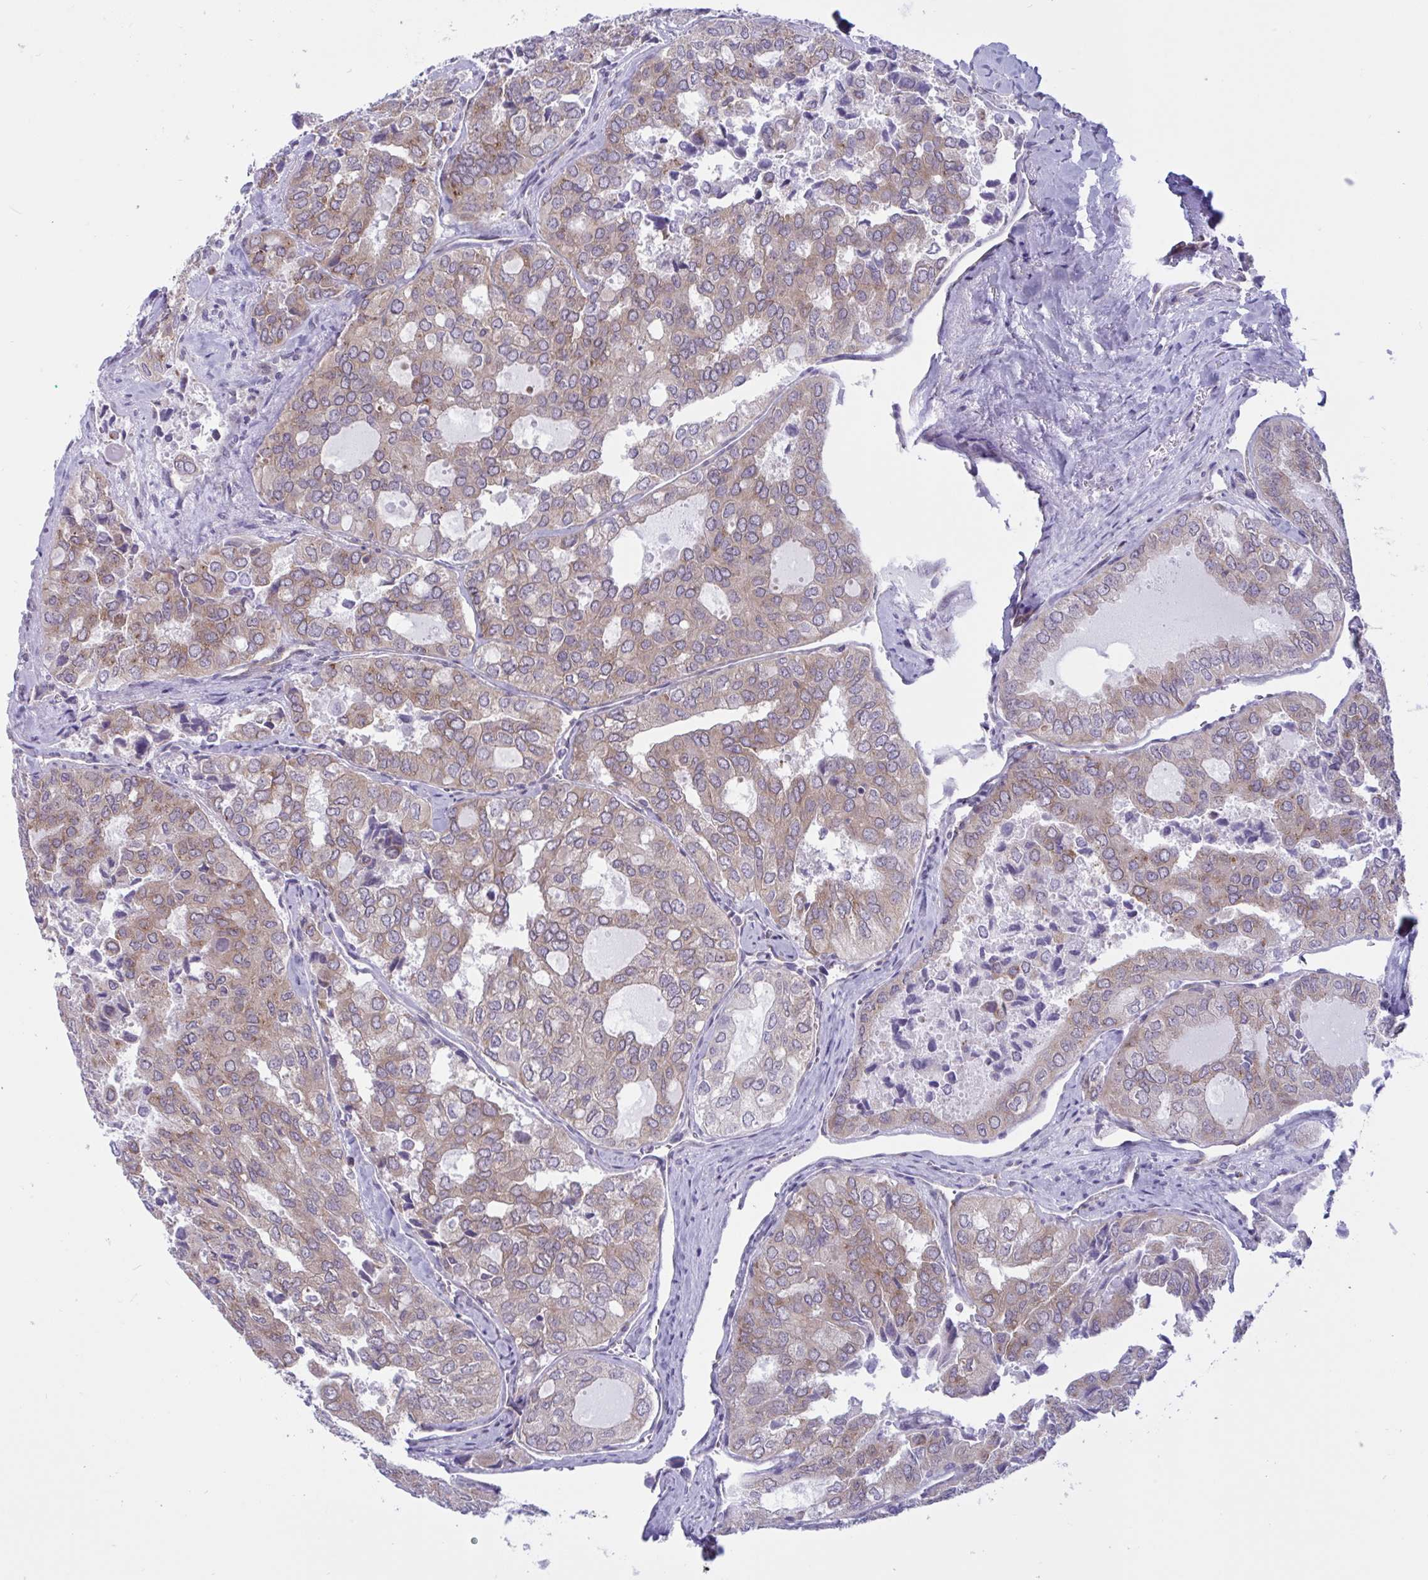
{"staining": {"intensity": "weak", "quantity": "25%-75%", "location": "cytoplasmic/membranous"}, "tissue": "thyroid cancer", "cell_type": "Tumor cells", "image_type": "cancer", "snomed": [{"axis": "morphology", "description": "Follicular adenoma carcinoma, NOS"}, {"axis": "topography", "description": "Thyroid gland"}], "caption": "DAB immunohistochemical staining of thyroid follicular adenoma carcinoma reveals weak cytoplasmic/membranous protein positivity in about 25%-75% of tumor cells.", "gene": "CAMLG", "patient": {"sex": "male", "age": 75}}